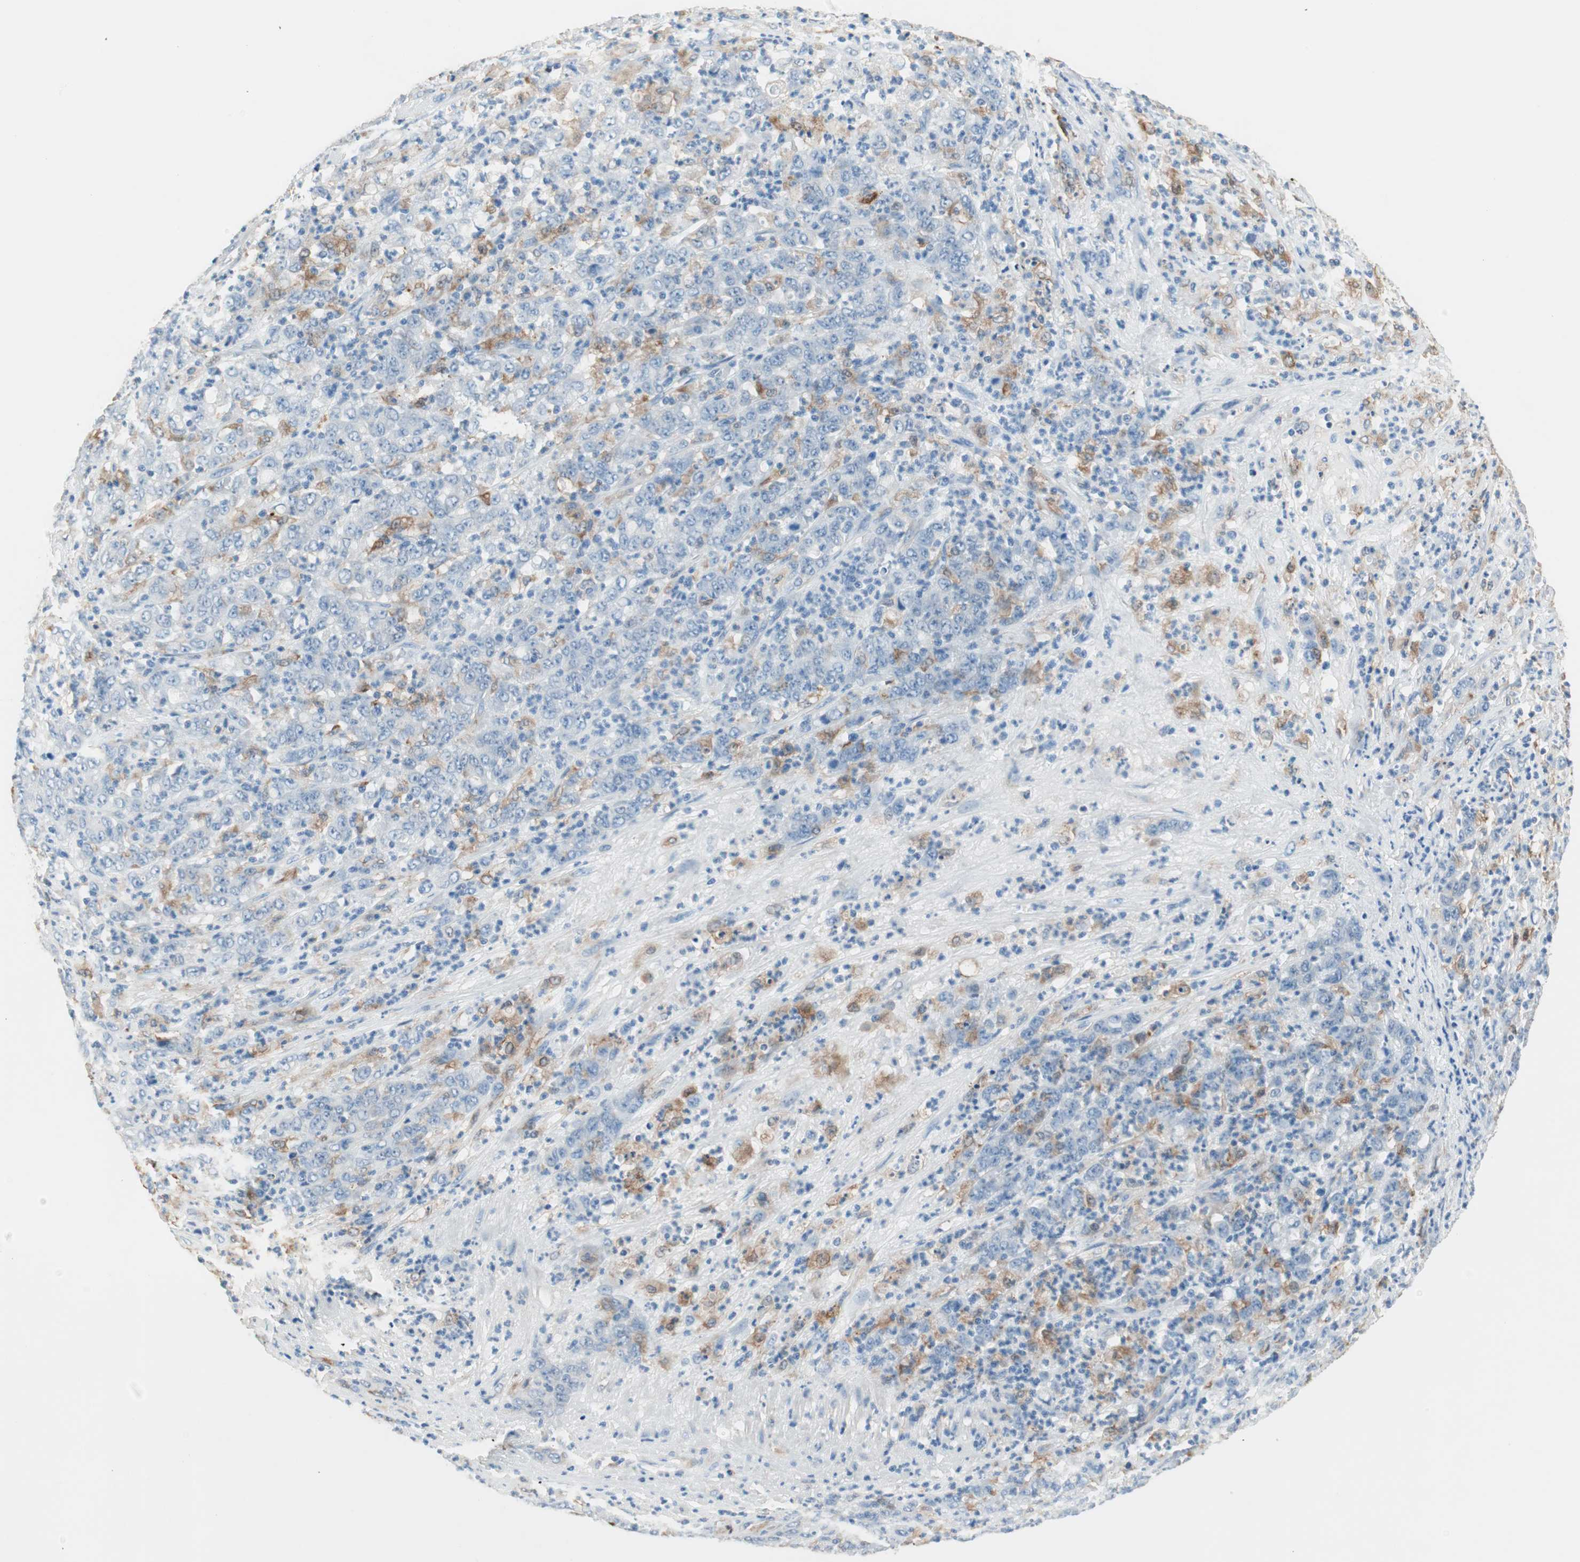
{"staining": {"intensity": "negative", "quantity": "none", "location": "none"}, "tissue": "stomach cancer", "cell_type": "Tumor cells", "image_type": "cancer", "snomed": [{"axis": "morphology", "description": "Adenocarcinoma, NOS"}, {"axis": "topography", "description": "Stomach, lower"}], "caption": "Human stomach cancer stained for a protein using immunohistochemistry reveals no staining in tumor cells.", "gene": "GLUL", "patient": {"sex": "female", "age": 71}}